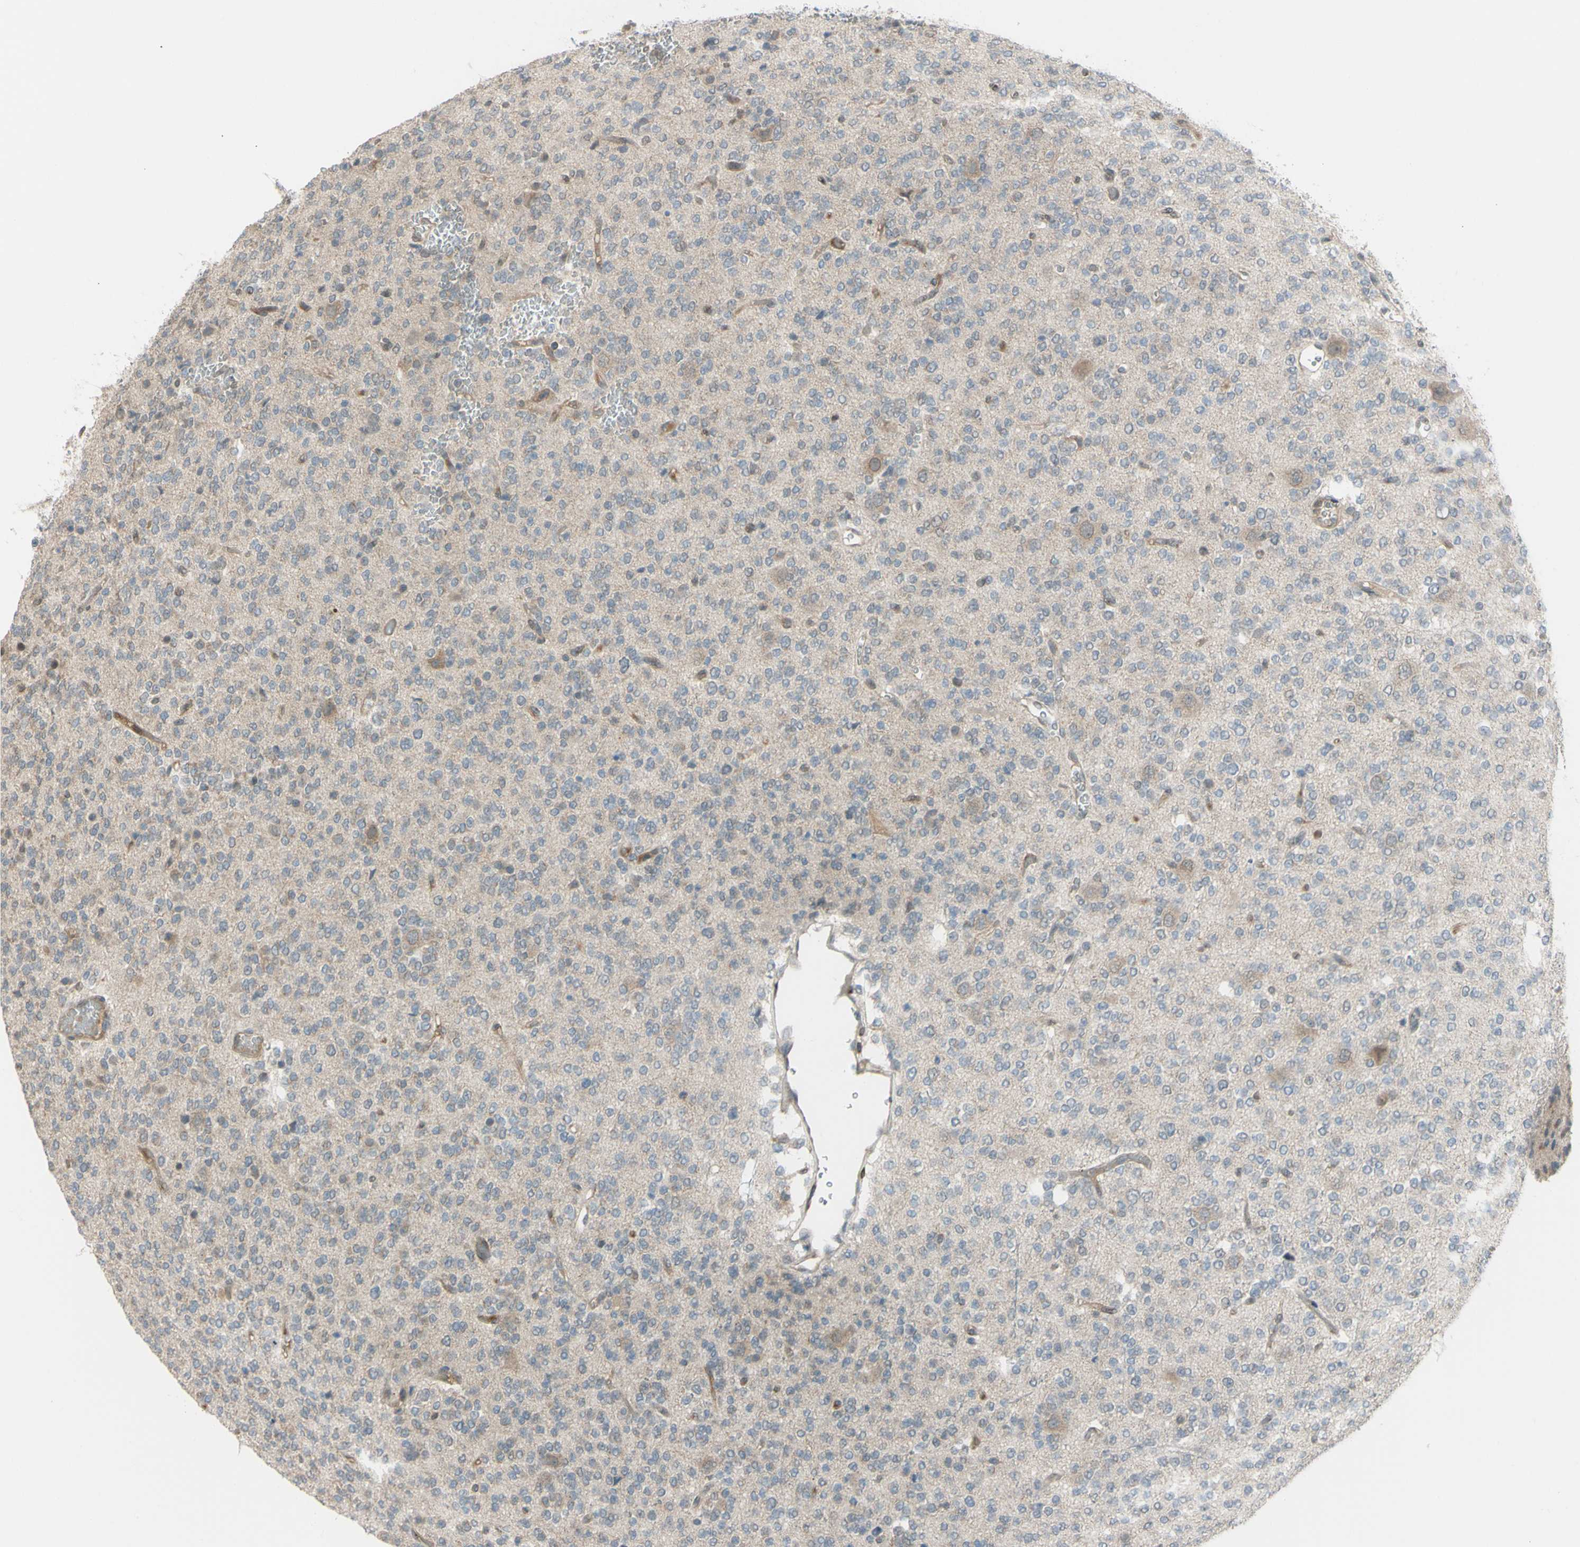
{"staining": {"intensity": "weak", "quantity": "<25%", "location": "cytoplasmic/membranous"}, "tissue": "glioma", "cell_type": "Tumor cells", "image_type": "cancer", "snomed": [{"axis": "morphology", "description": "Glioma, malignant, Low grade"}, {"axis": "topography", "description": "Brain"}], "caption": "Immunohistochemistry of low-grade glioma (malignant) exhibits no expression in tumor cells.", "gene": "FLII", "patient": {"sex": "male", "age": 38}}